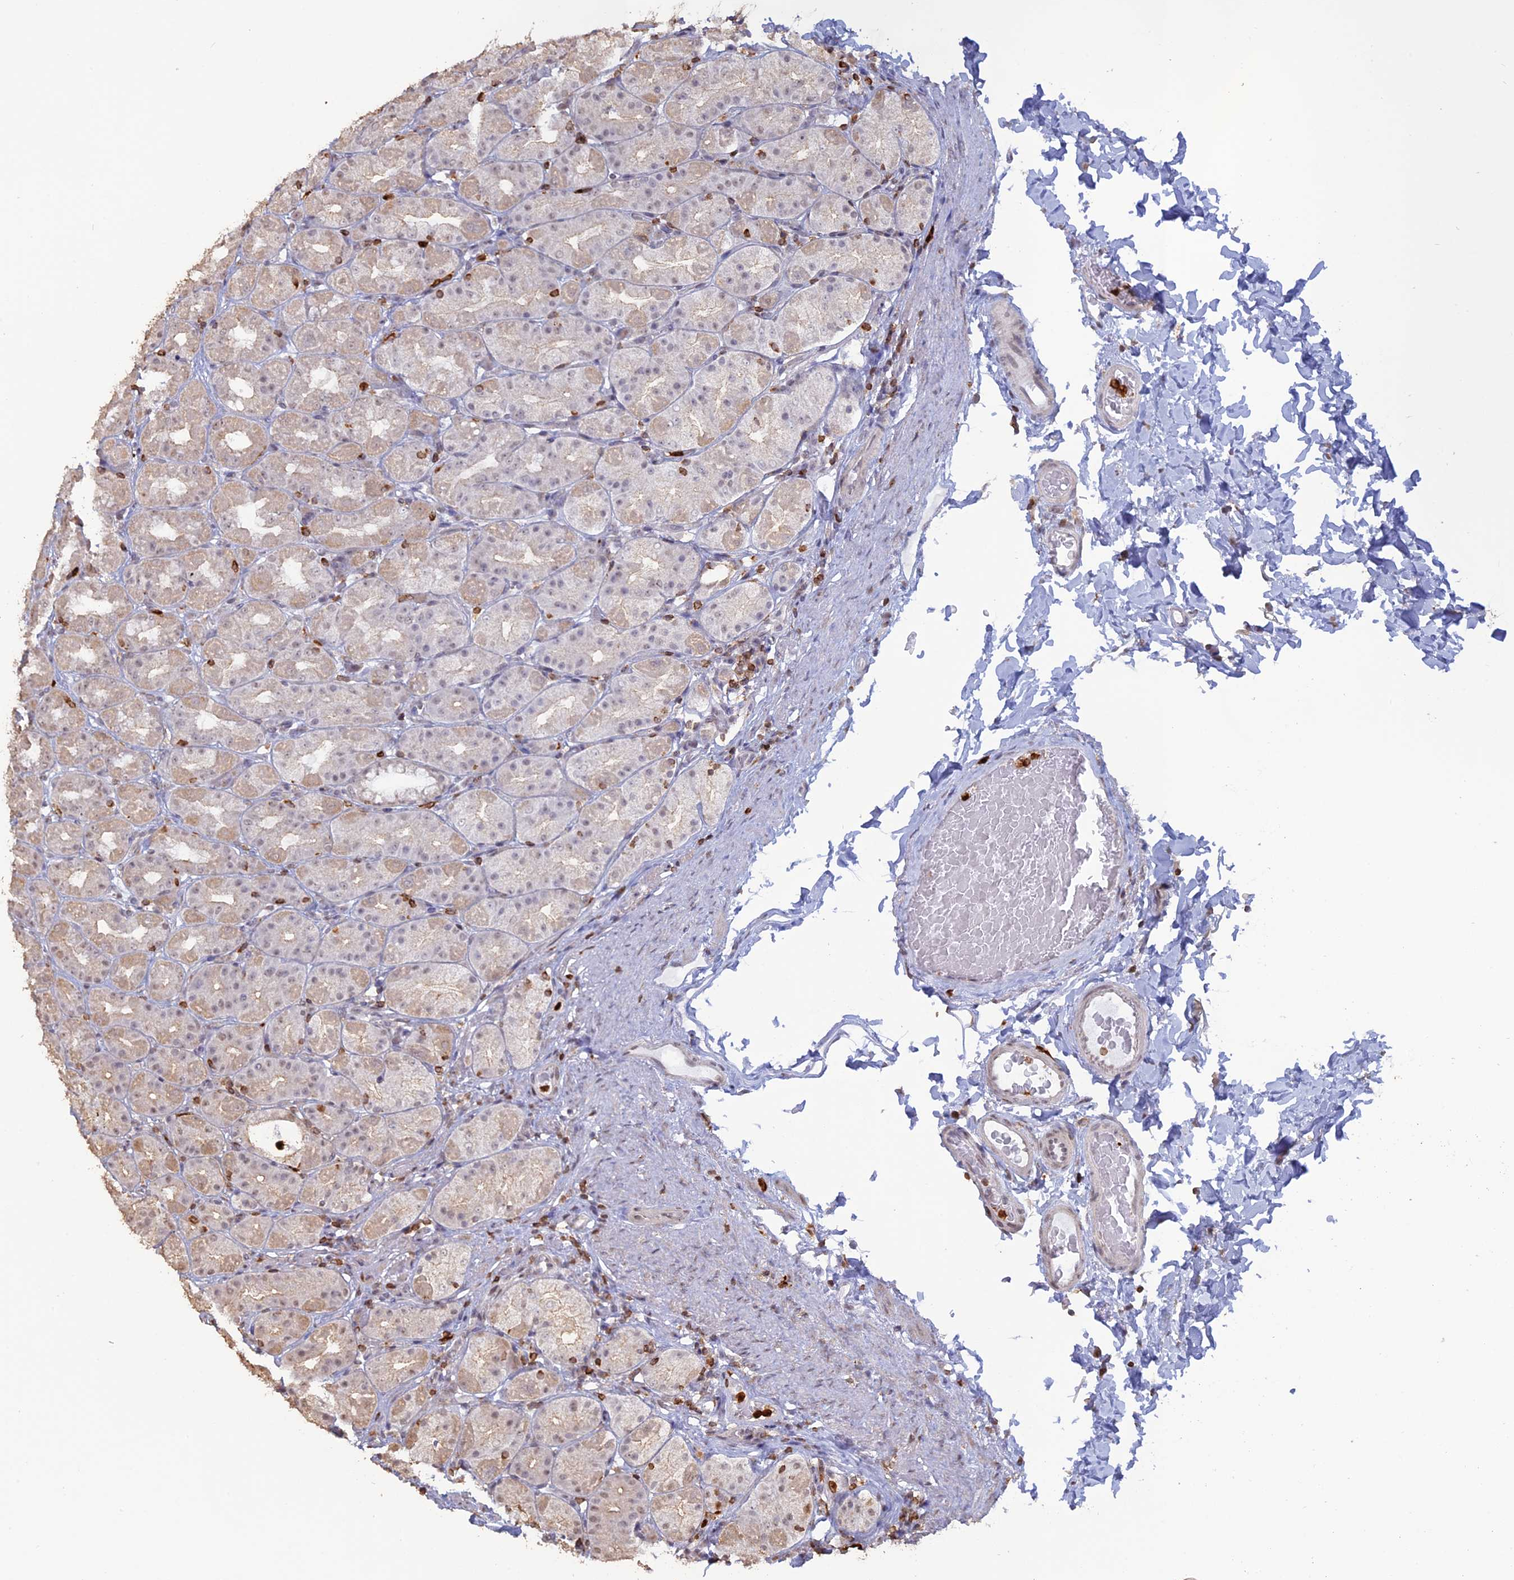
{"staining": {"intensity": "moderate", "quantity": "<25%", "location": "cytoplasmic/membranous"}, "tissue": "stomach", "cell_type": "Glandular cells", "image_type": "normal", "snomed": [{"axis": "morphology", "description": "Normal tissue, NOS"}, {"axis": "topography", "description": "Stomach, upper"}], "caption": "Stomach stained for a protein exhibits moderate cytoplasmic/membranous positivity in glandular cells. (DAB (3,3'-diaminobenzidine) = brown stain, brightfield microscopy at high magnification).", "gene": "APOBR", "patient": {"sex": "male", "age": 68}}